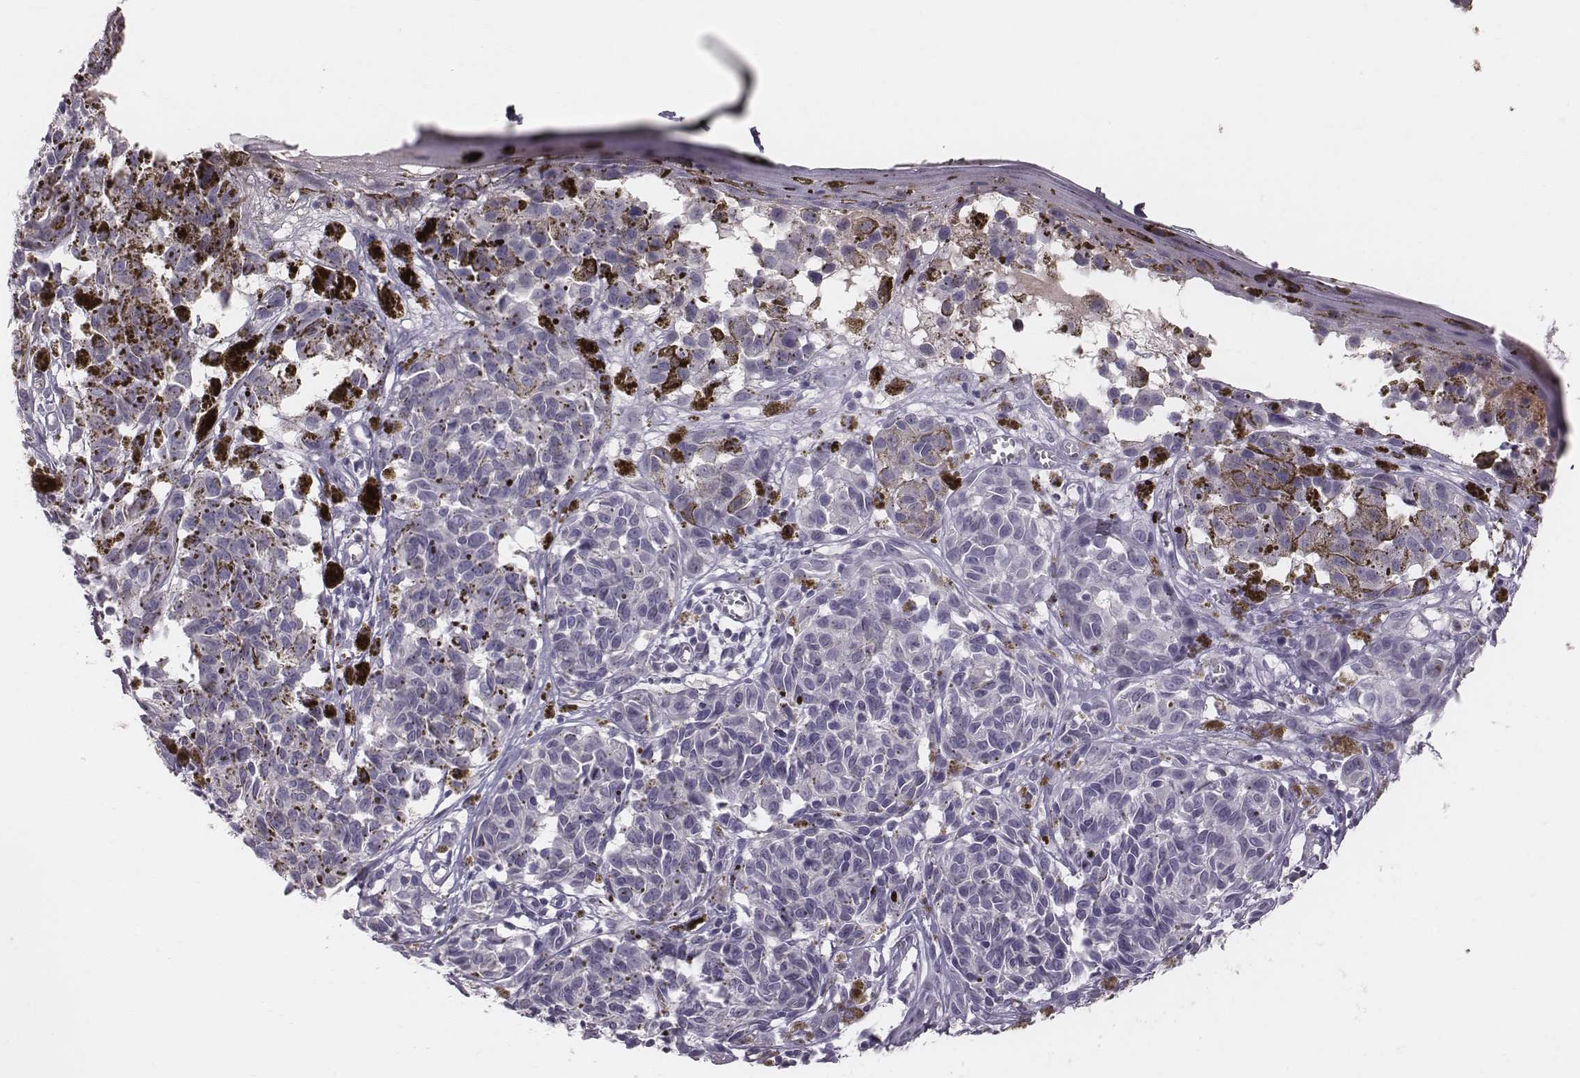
{"staining": {"intensity": "negative", "quantity": "none", "location": "none"}, "tissue": "melanoma", "cell_type": "Tumor cells", "image_type": "cancer", "snomed": [{"axis": "morphology", "description": "Malignant melanoma, NOS"}, {"axis": "topography", "description": "Skin"}], "caption": "This photomicrograph is of malignant melanoma stained with immunohistochemistry (IHC) to label a protein in brown with the nuclei are counter-stained blue. There is no expression in tumor cells. The staining is performed using DAB (3,3'-diaminobenzidine) brown chromogen with nuclei counter-stained in using hematoxylin.", "gene": "CFTR", "patient": {"sex": "female", "age": 38}}